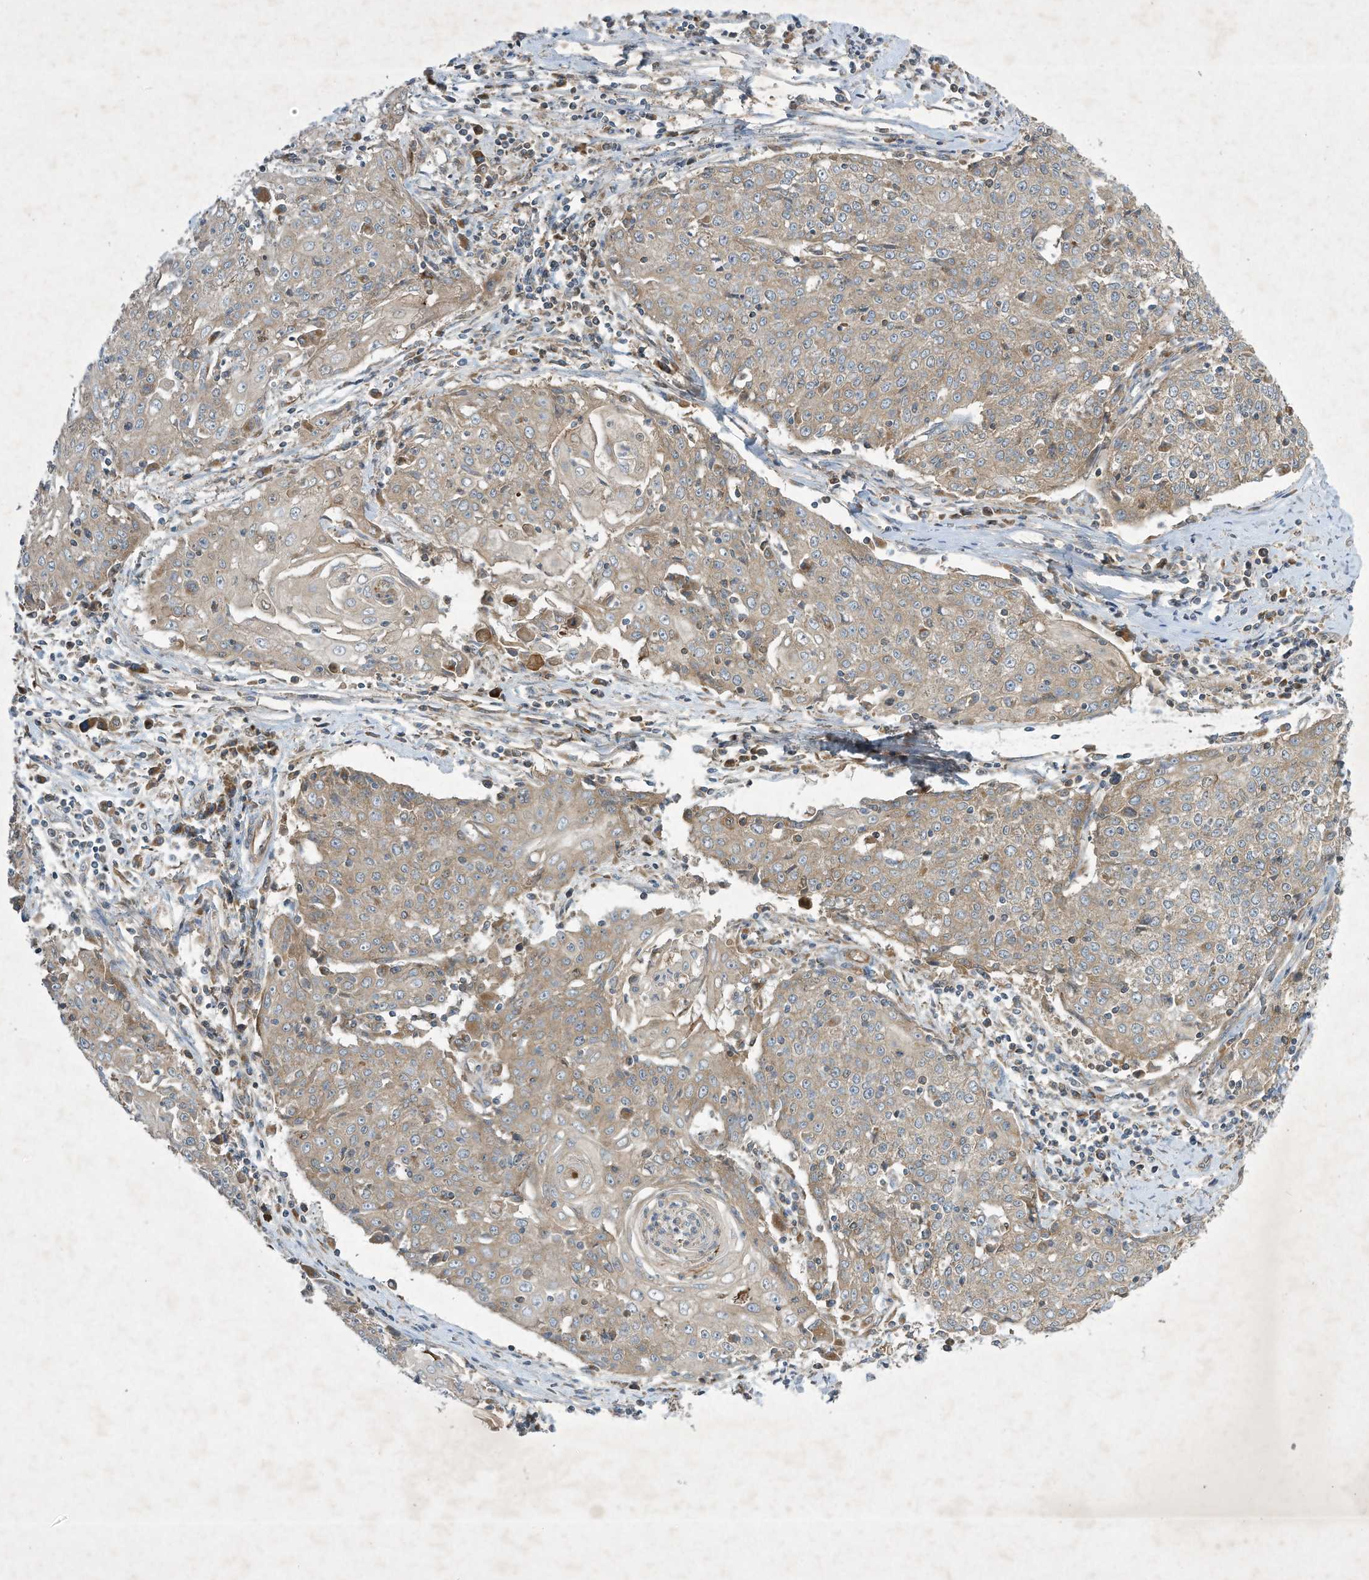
{"staining": {"intensity": "weak", "quantity": ">75%", "location": "cytoplasmic/membranous"}, "tissue": "cervical cancer", "cell_type": "Tumor cells", "image_type": "cancer", "snomed": [{"axis": "morphology", "description": "Squamous cell carcinoma, NOS"}, {"axis": "topography", "description": "Cervix"}], "caption": "The immunohistochemical stain shows weak cytoplasmic/membranous positivity in tumor cells of cervical cancer tissue.", "gene": "SYNJ2", "patient": {"sex": "female", "age": 48}}